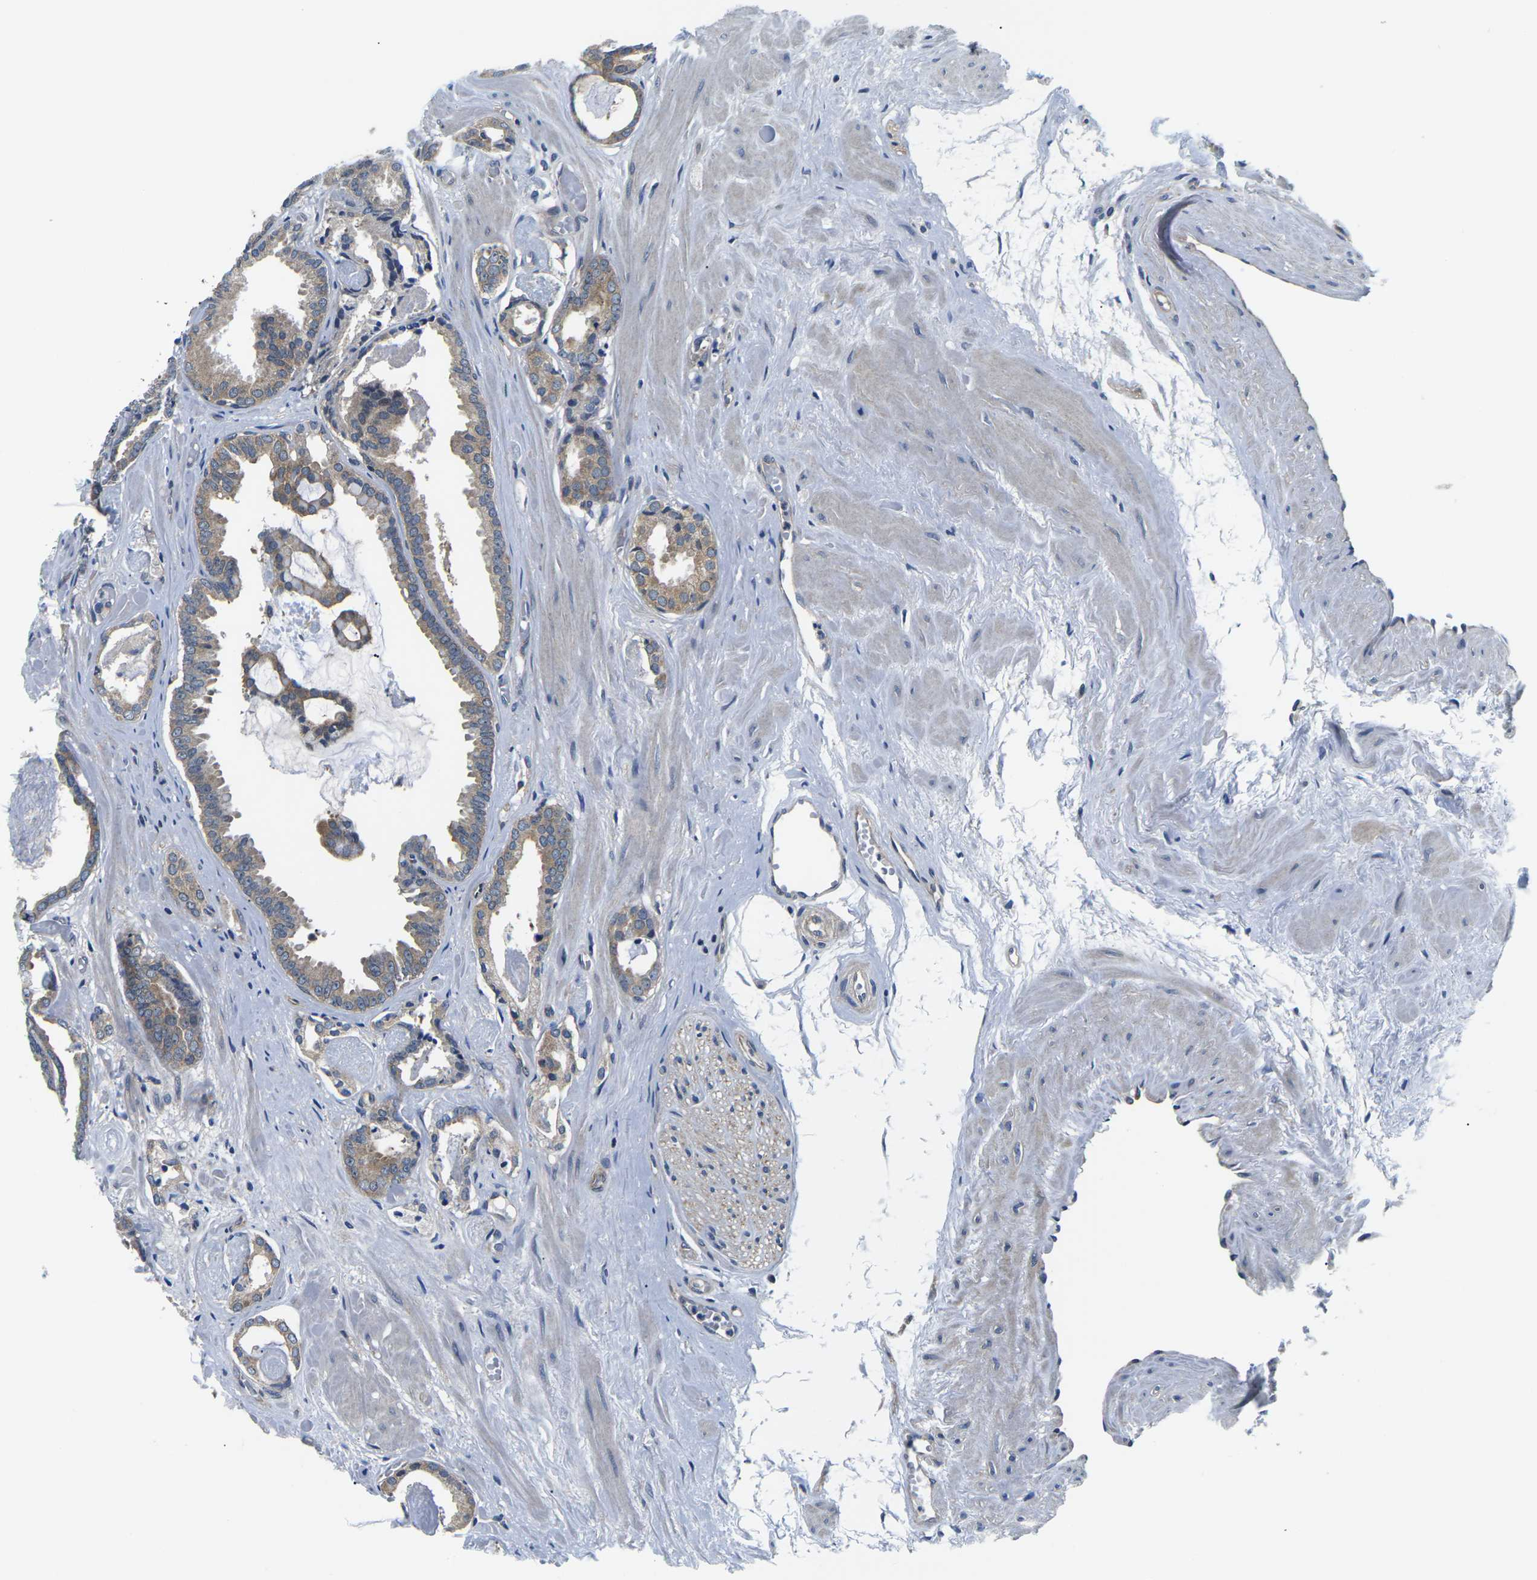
{"staining": {"intensity": "weak", "quantity": ">75%", "location": "cytoplasmic/membranous"}, "tissue": "prostate cancer", "cell_type": "Tumor cells", "image_type": "cancer", "snomed": [{"axis": "morphology", "description": "Adenocarcinoma, Low grade"}, {"axis": "topography", "description": "Prostate"}], "caption": "Prostate cancer (adenocarcinoma (low-grade)) stained for a protein demonstrates weak cytoplasmic/membranous positivity in tumor cells. (brown staining indicates protein expression, while blue staining denotes nuclei).", "gene": "GSK3B", "patient": {"sex": "male", "age": 53}}